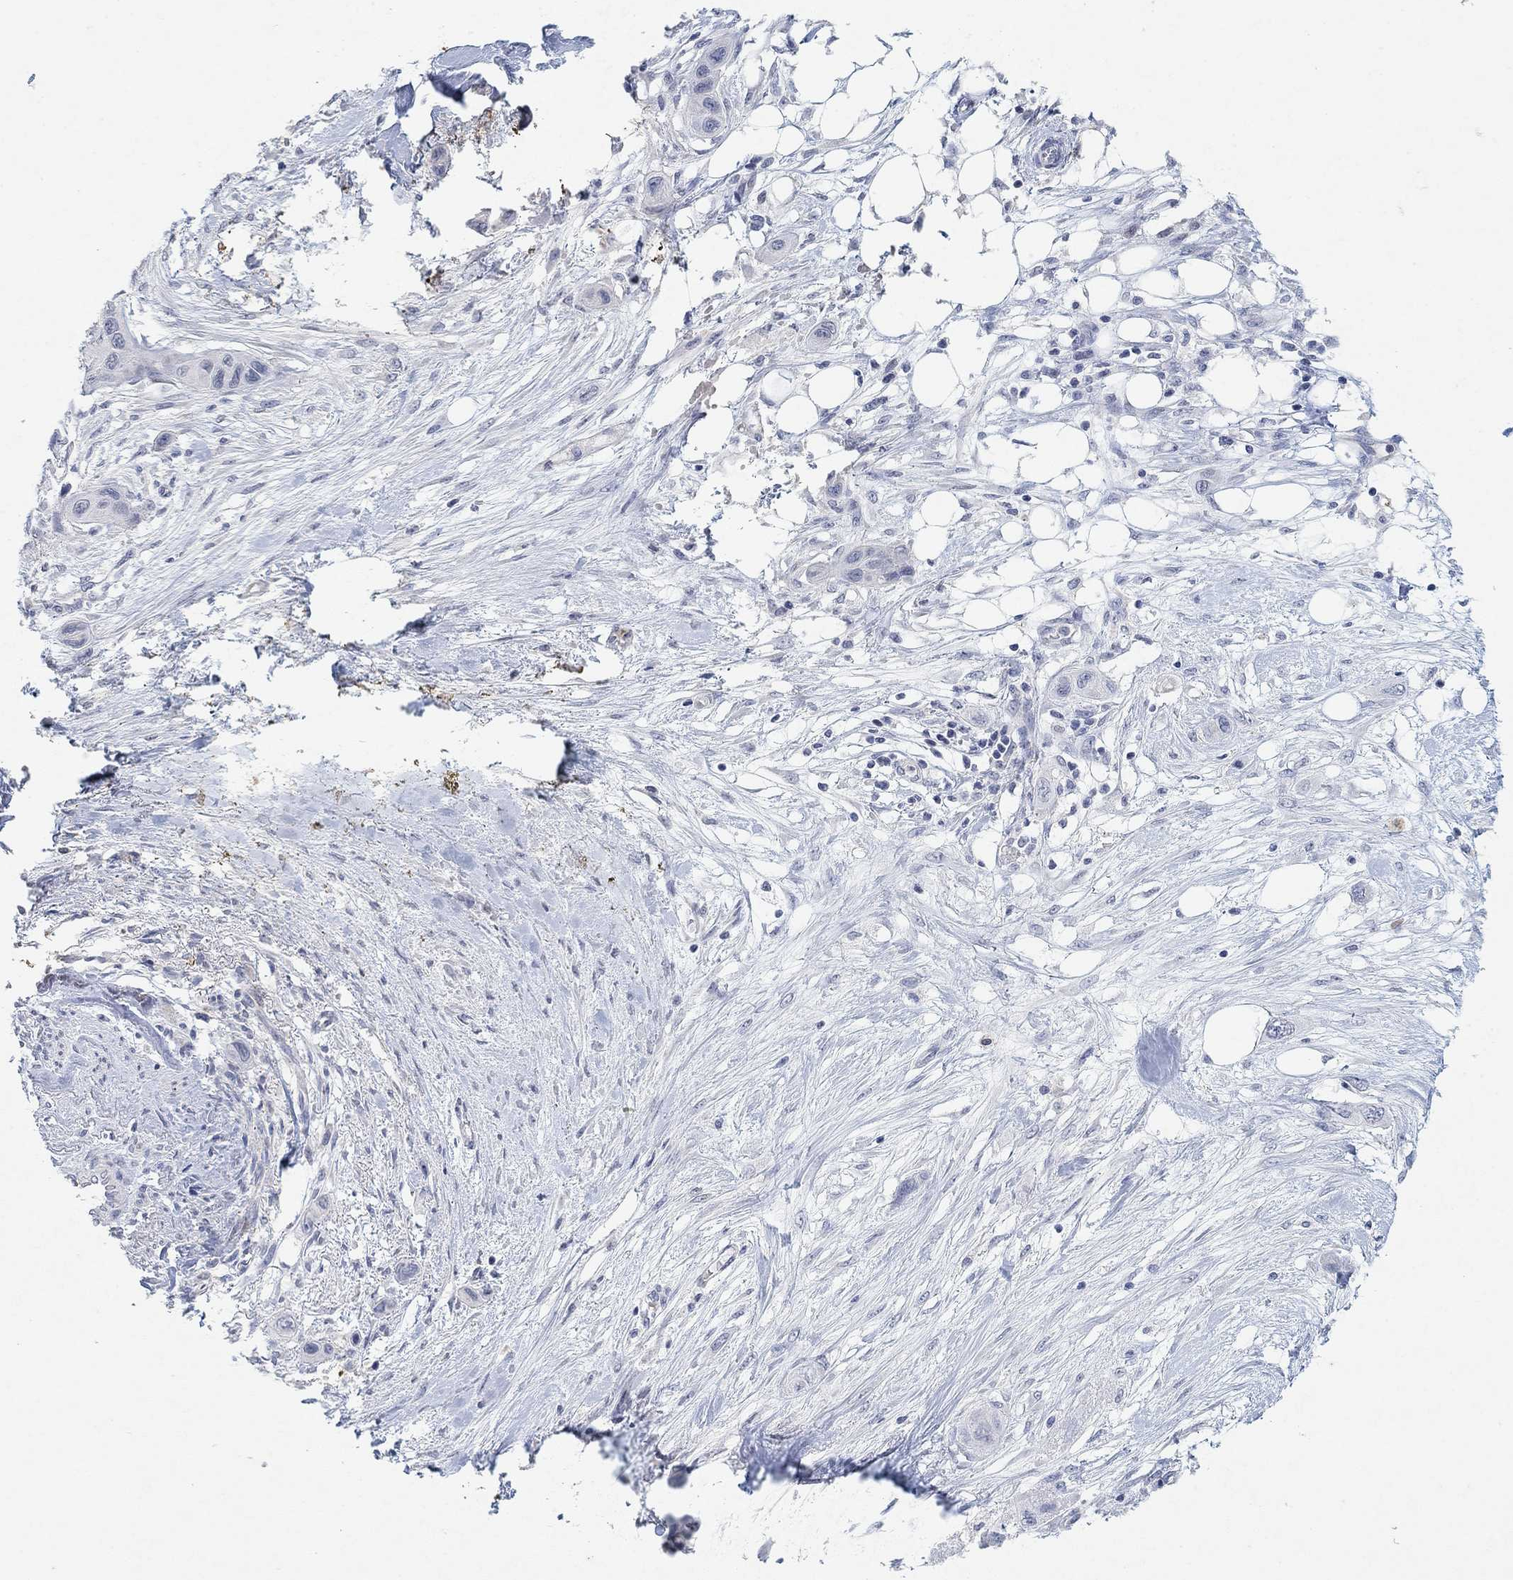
{"staining": {"intensity": "negative", "quantity": "none", "location": "none"}, "tissue": "skin cancer", "cell_type": "Tumor cells", "image_type": "cancer", "snomed": [{"axis": "morphology", "description": "Squamous cell carcinoma, NOS"}, {"axis": "topography", "description": "Skin"}], "caption": "DAB immunohistochemical staining of squamous cell carcinoma (skin) exhibits no significant staining in tumor cells. The staining was performed using DAB to visualize the protein expression in brown, while the nuclei were stained in blue with hematoxylin (Magnification: 20x).", "gene": "VAT1L", "patient": {"sex": "male", "age": 79}}